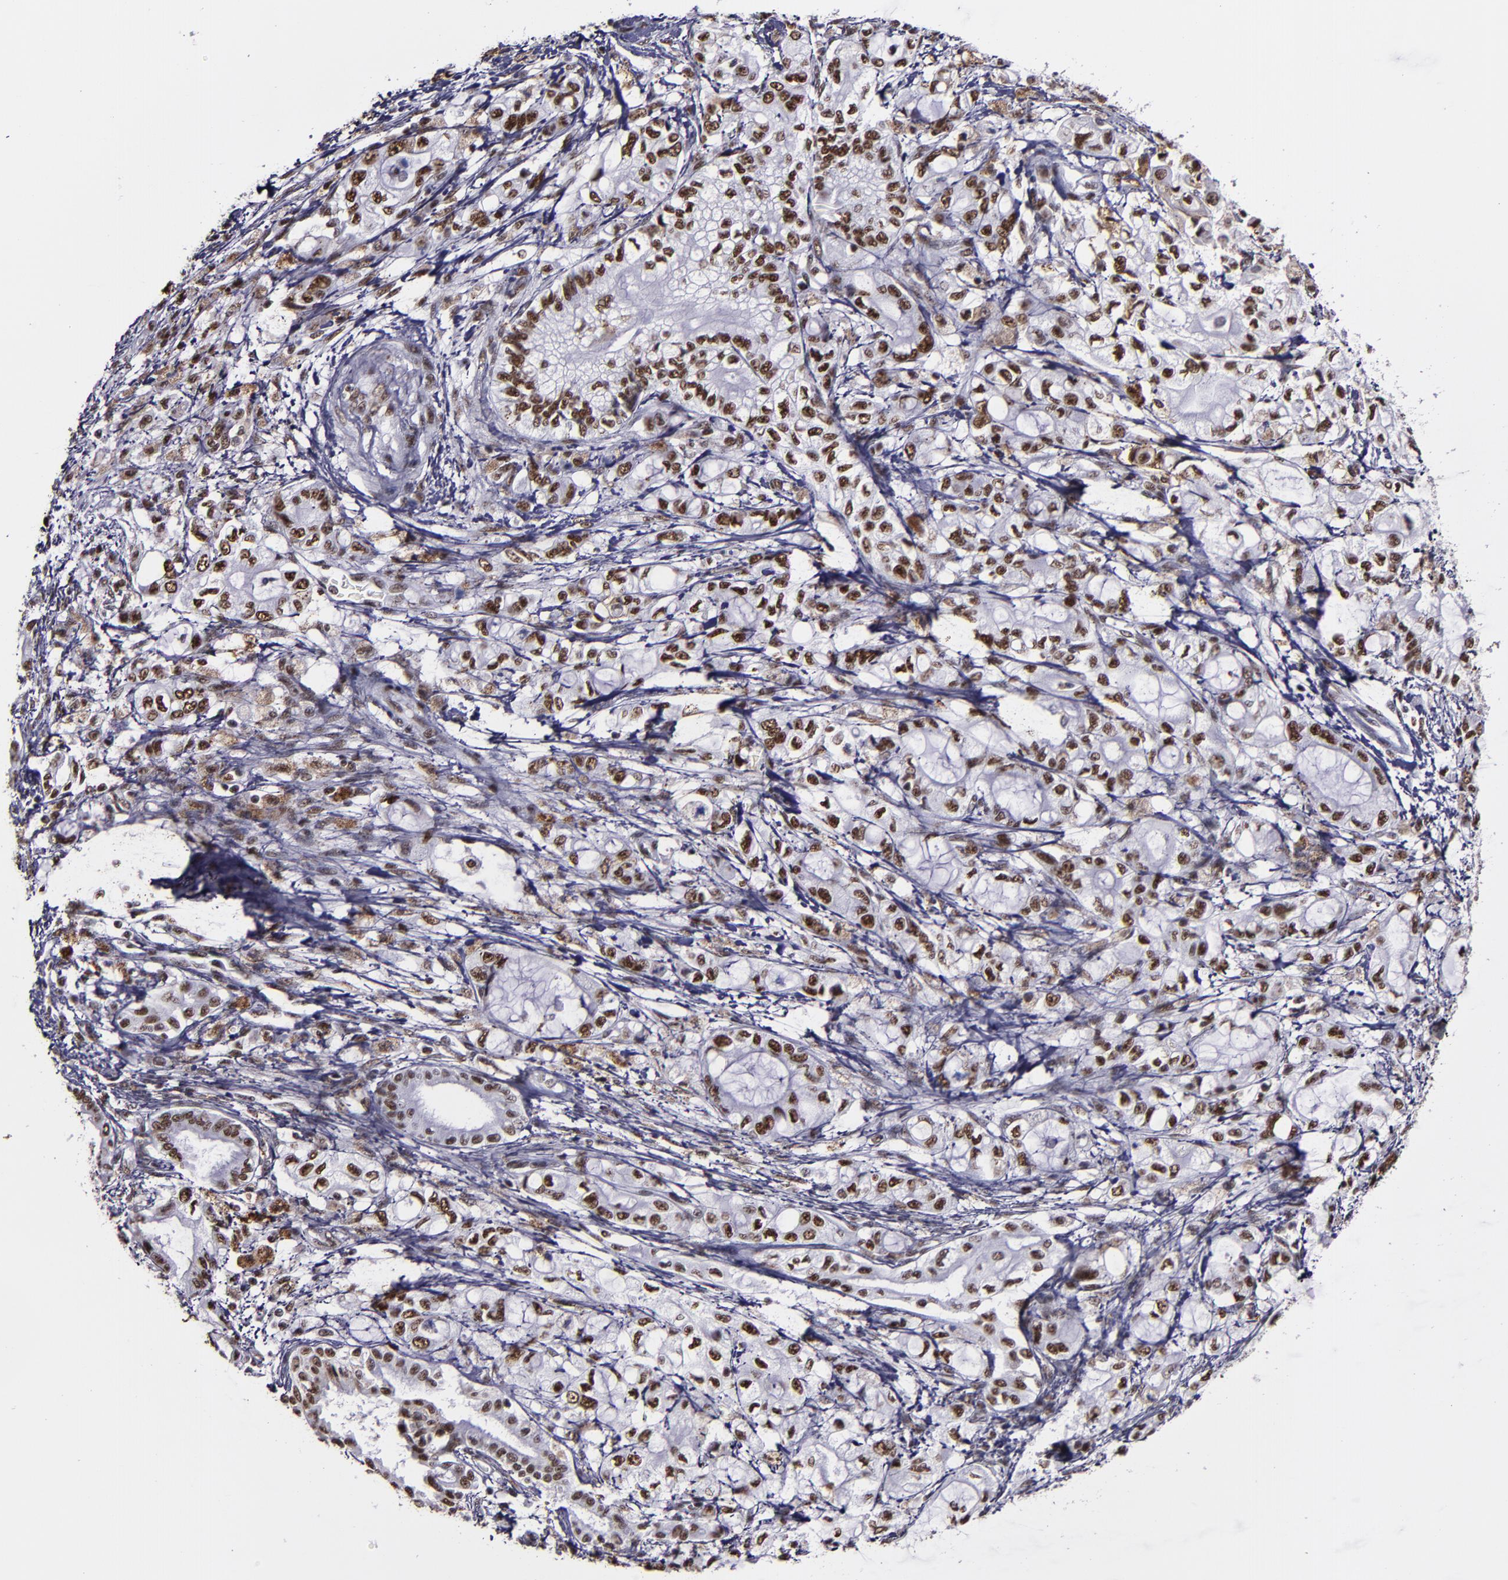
{"staining": {"intensity": "moderate", "quantity": ">75%", "location": "nuclear"}, "tissue": "pancreatic cancer", "cell_type": "Tumor cells", "image_type": "cancer", "snomed": [{"axis": "morphology", "description": "Adenocarcinoma, NOS"}, {"axis": "topography", "description": "Pancreas"}], "caption": "Immunohistochemical staining of adenocarcinoma (pancreatic) exhibits medium levels of moderate nuclear staining in about >75% of tumor cells. (Stains: DAB in brown, nuclei in blue, Microscopy: brightfield microscopy at high magnification).", "gene": "PPP4R3A", "patient": {"sex": "male", "age": 79}}